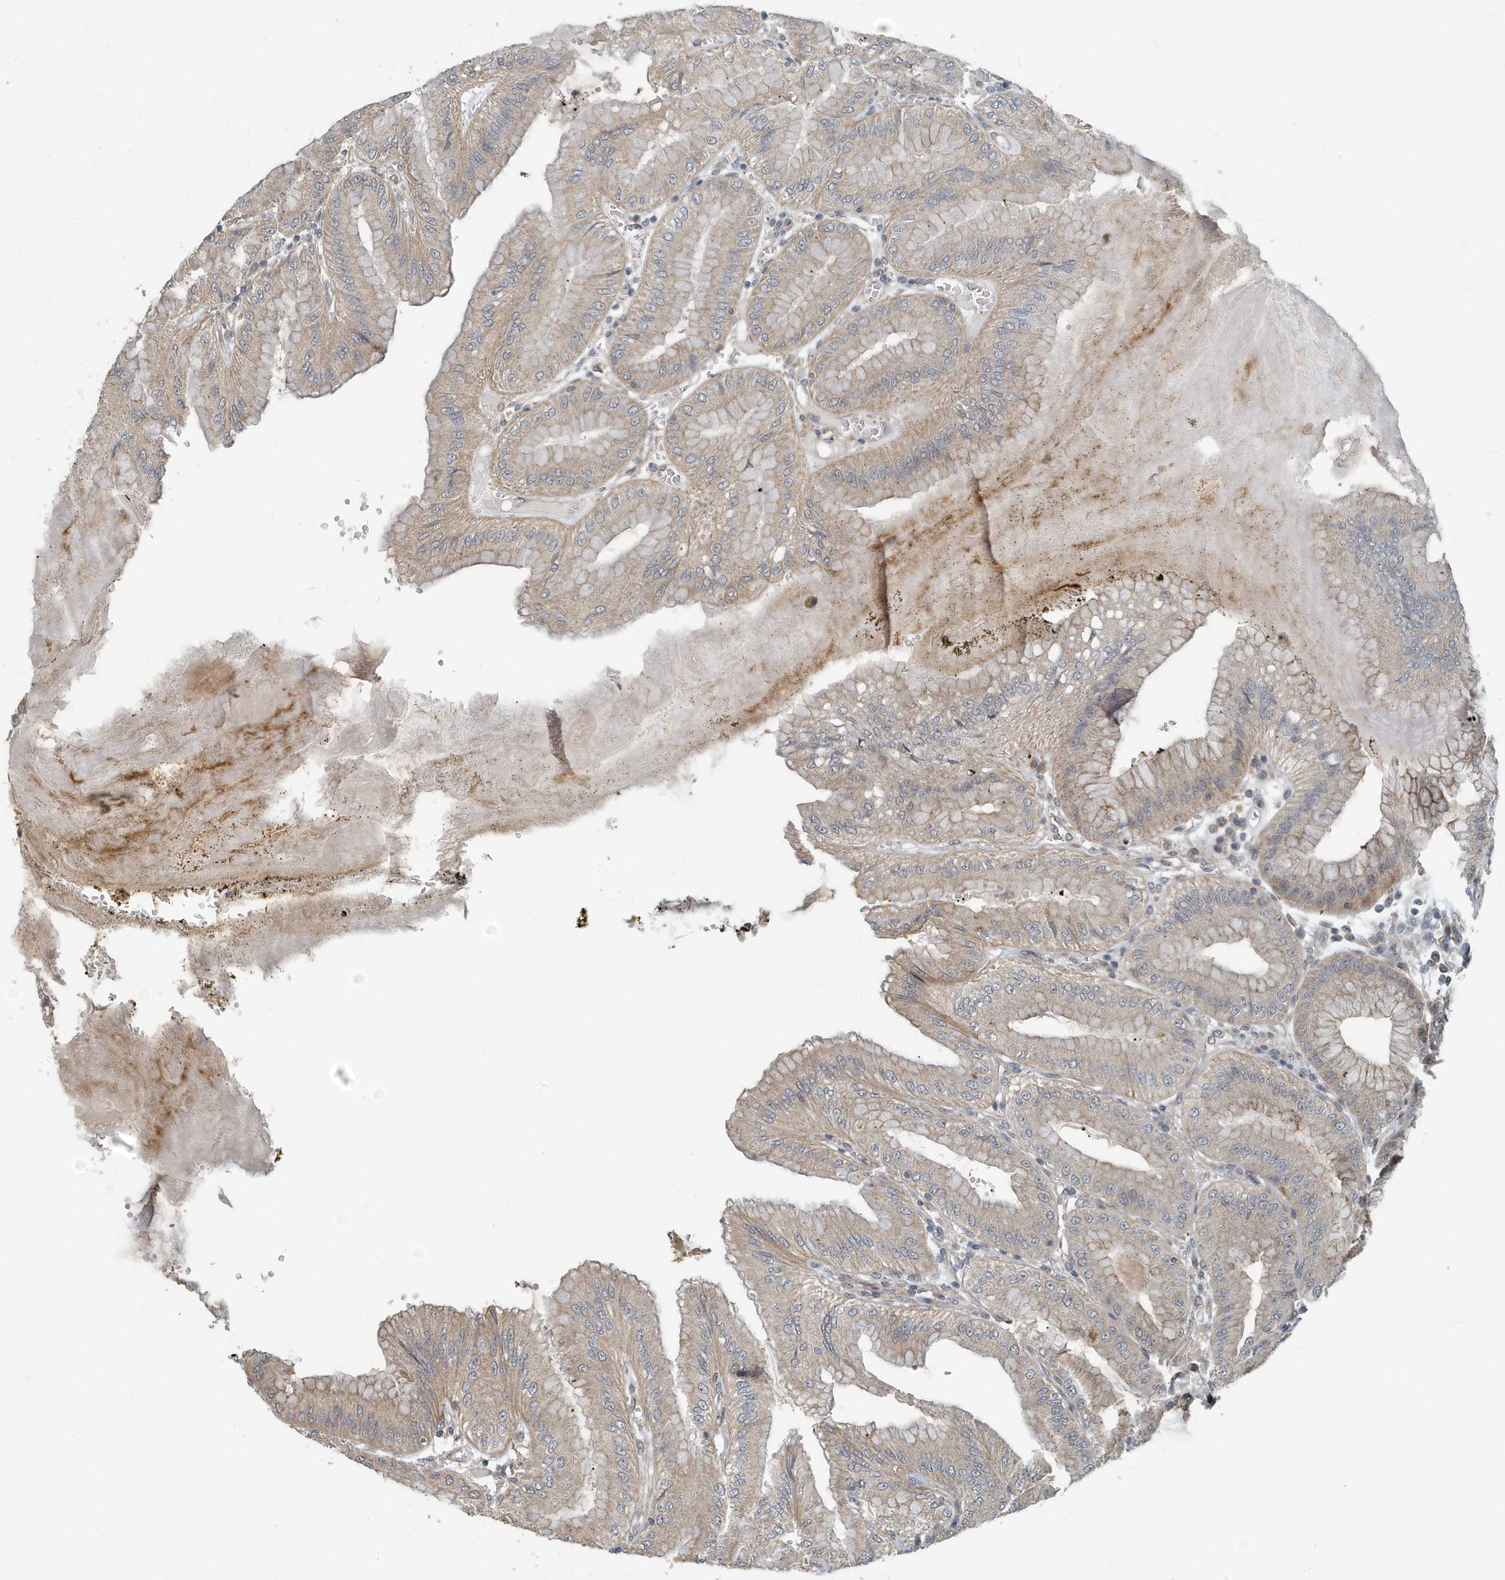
{"staining": {"intensity": "moderate", "quantity": "25%-75%", "location": "cytoplasmic/membranous"}, "tissue": "stomach", "cell_type": "Glandular cells", "image_type": "normal", "snomed": [{"axis": "morphology", "description": "Normal tissue, NOS"}, {"axis": "topography", "description": "Stomach, lower"}], "caption": "Stomach stained with immunohistochemistry reveals moderate cytoplasmic/membranous staining in approximately 25%-75% of glandular cells. The protein is shown in brown color, while the nuclei are stained blue.", "gene": "KIF15", "patient": {"sex": "male", "age": 71}}